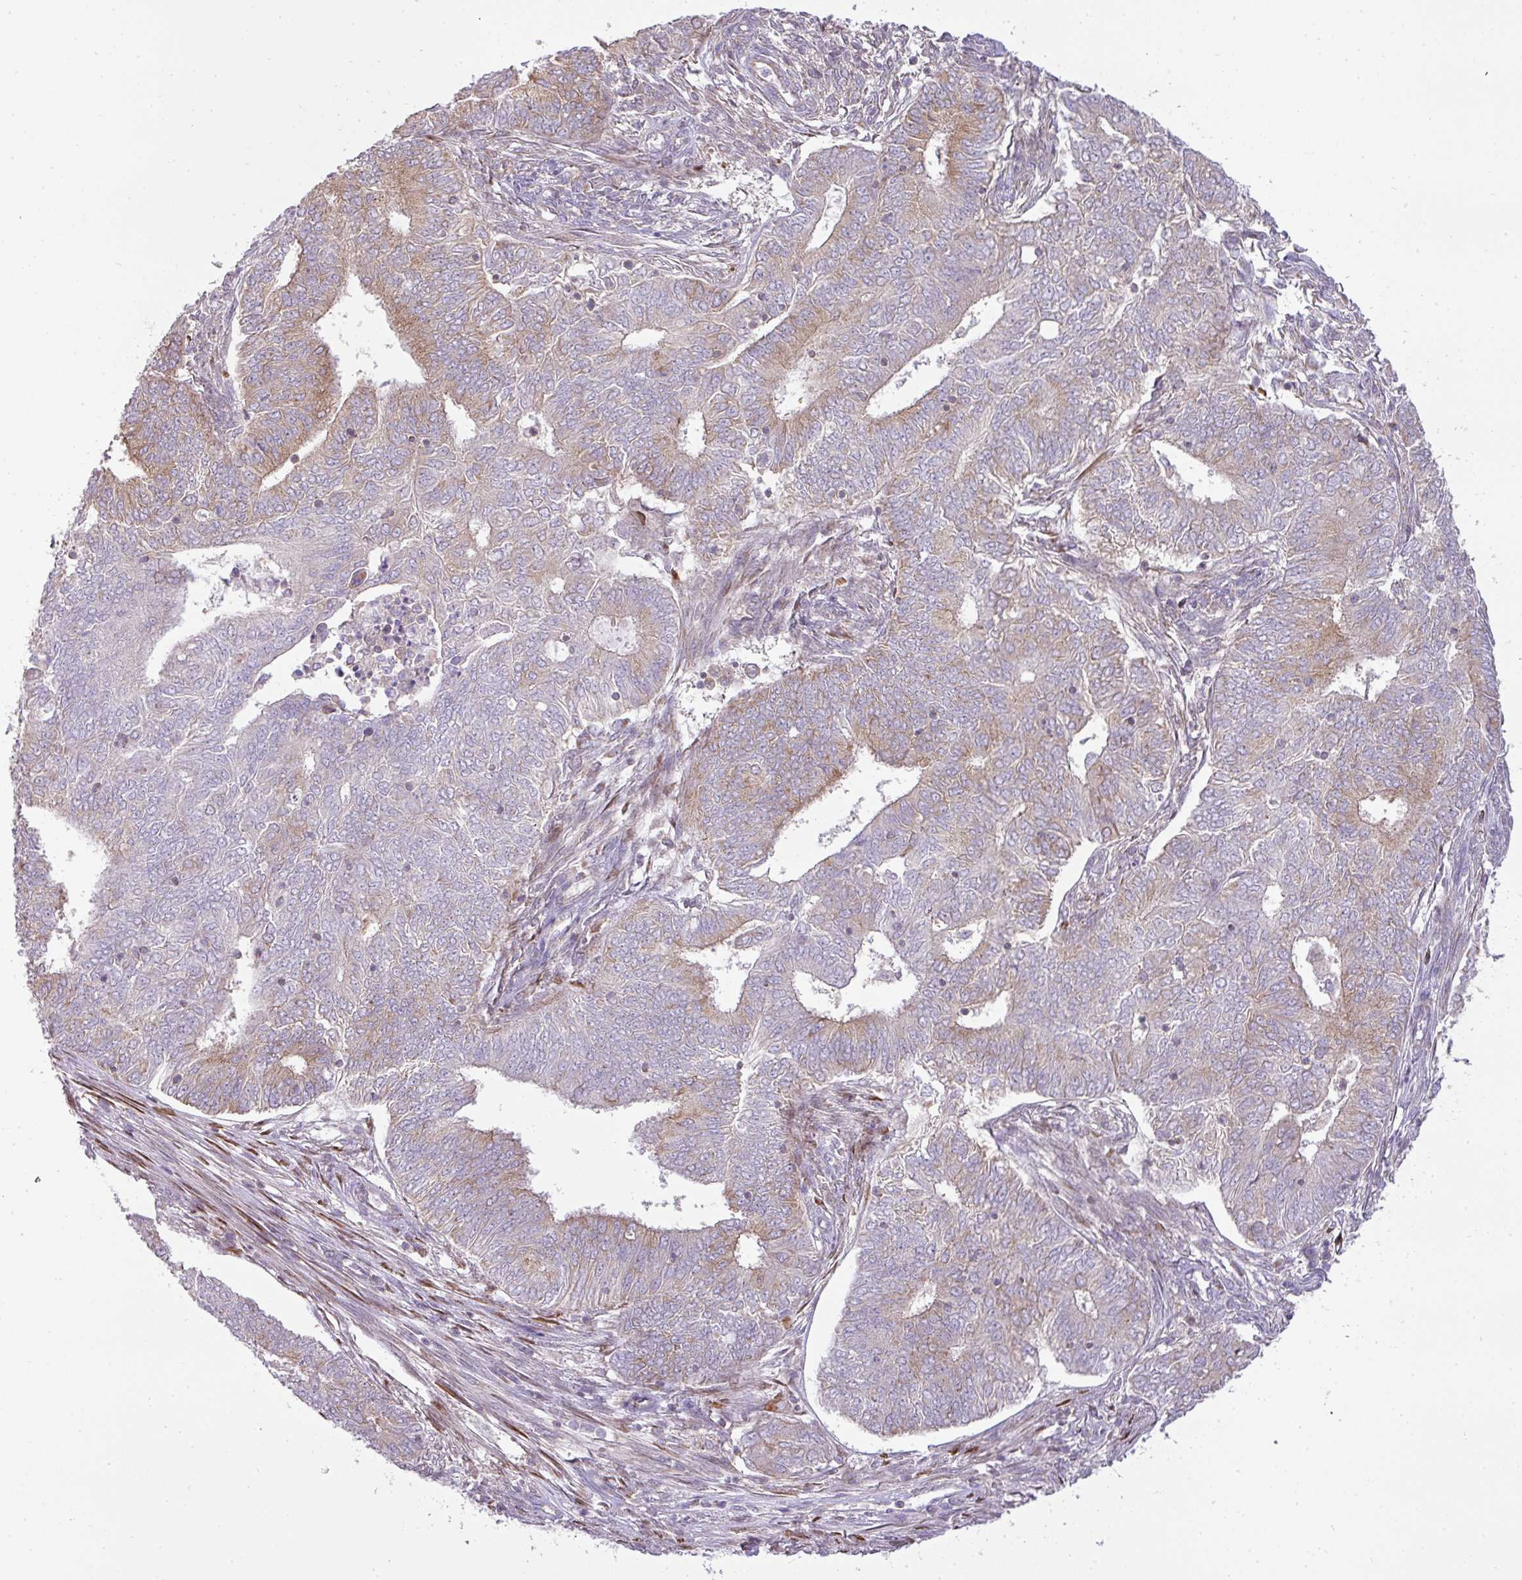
{"staining": {"intensity": "moderate", "quantity": "<25%", "location": "cytoplasmic/membranous"}, "tissue": "endometrial cancer", "cell_type": "Tumor cells", "image_type": "cancer", "snomed": [{"axis": "morphology", "description": "Adenocarcinoma, NOS"}, {"axis": "topography", "description": "Endometrium"}], "caption": "Adenocarcinoma (endometrial) stained with a protein marker exhibits moderate staining in tumor cells.", "gene": "ZNF211", "patient": {"sex": "female", "age": 62}}